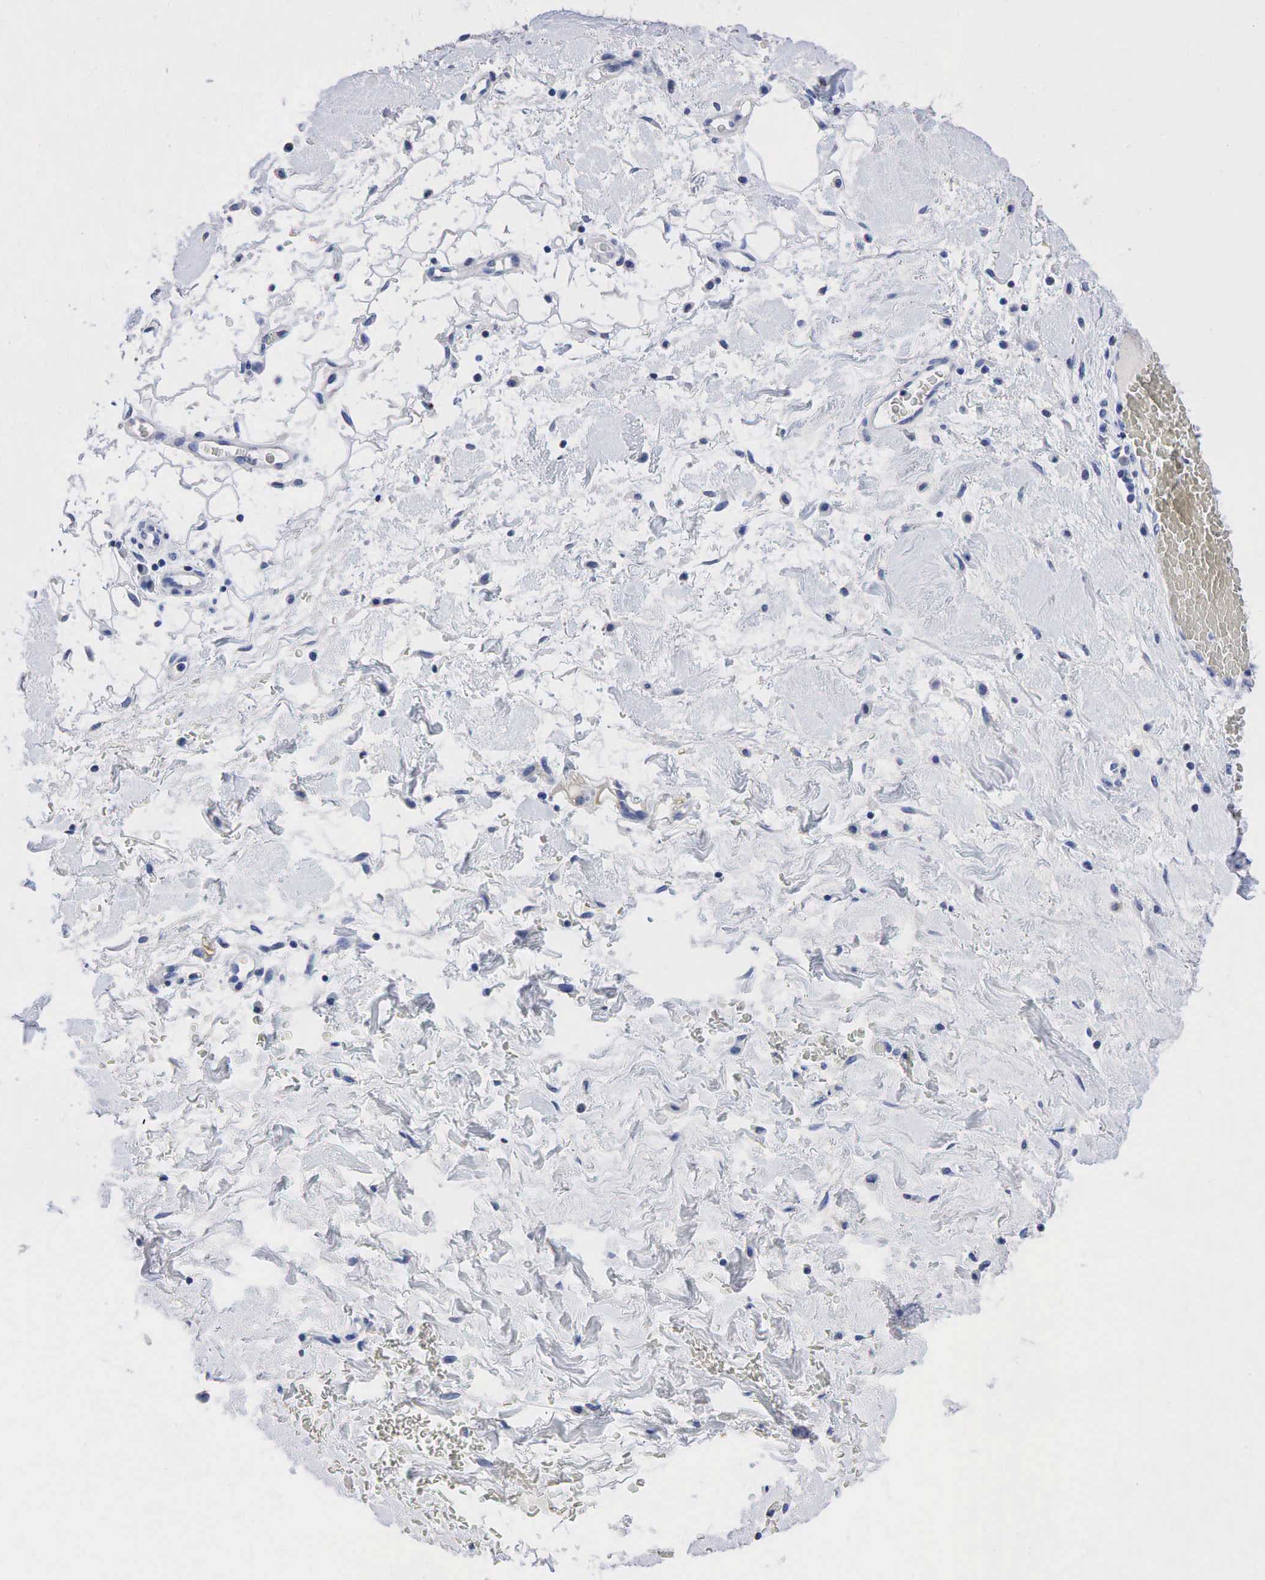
{"staining": {"intensity": "negative", "quantity": "none", "location": "none"}, "tissue": "skin cancer", "cell_type": "Tumor cells", "image_type": "cancer", "snomed": [{"axis": "morphology", "description": "Squamous cell carcinoma, NOS"}, {"axis": "topography", "description": "Skin"}], "caption": "Protein analysis of skin cancer (squamous cell carcinoma) demonstrates no significant expression in tumor cells.", "gene": "SST", "patient": {"sex": "male", "age": 84}}